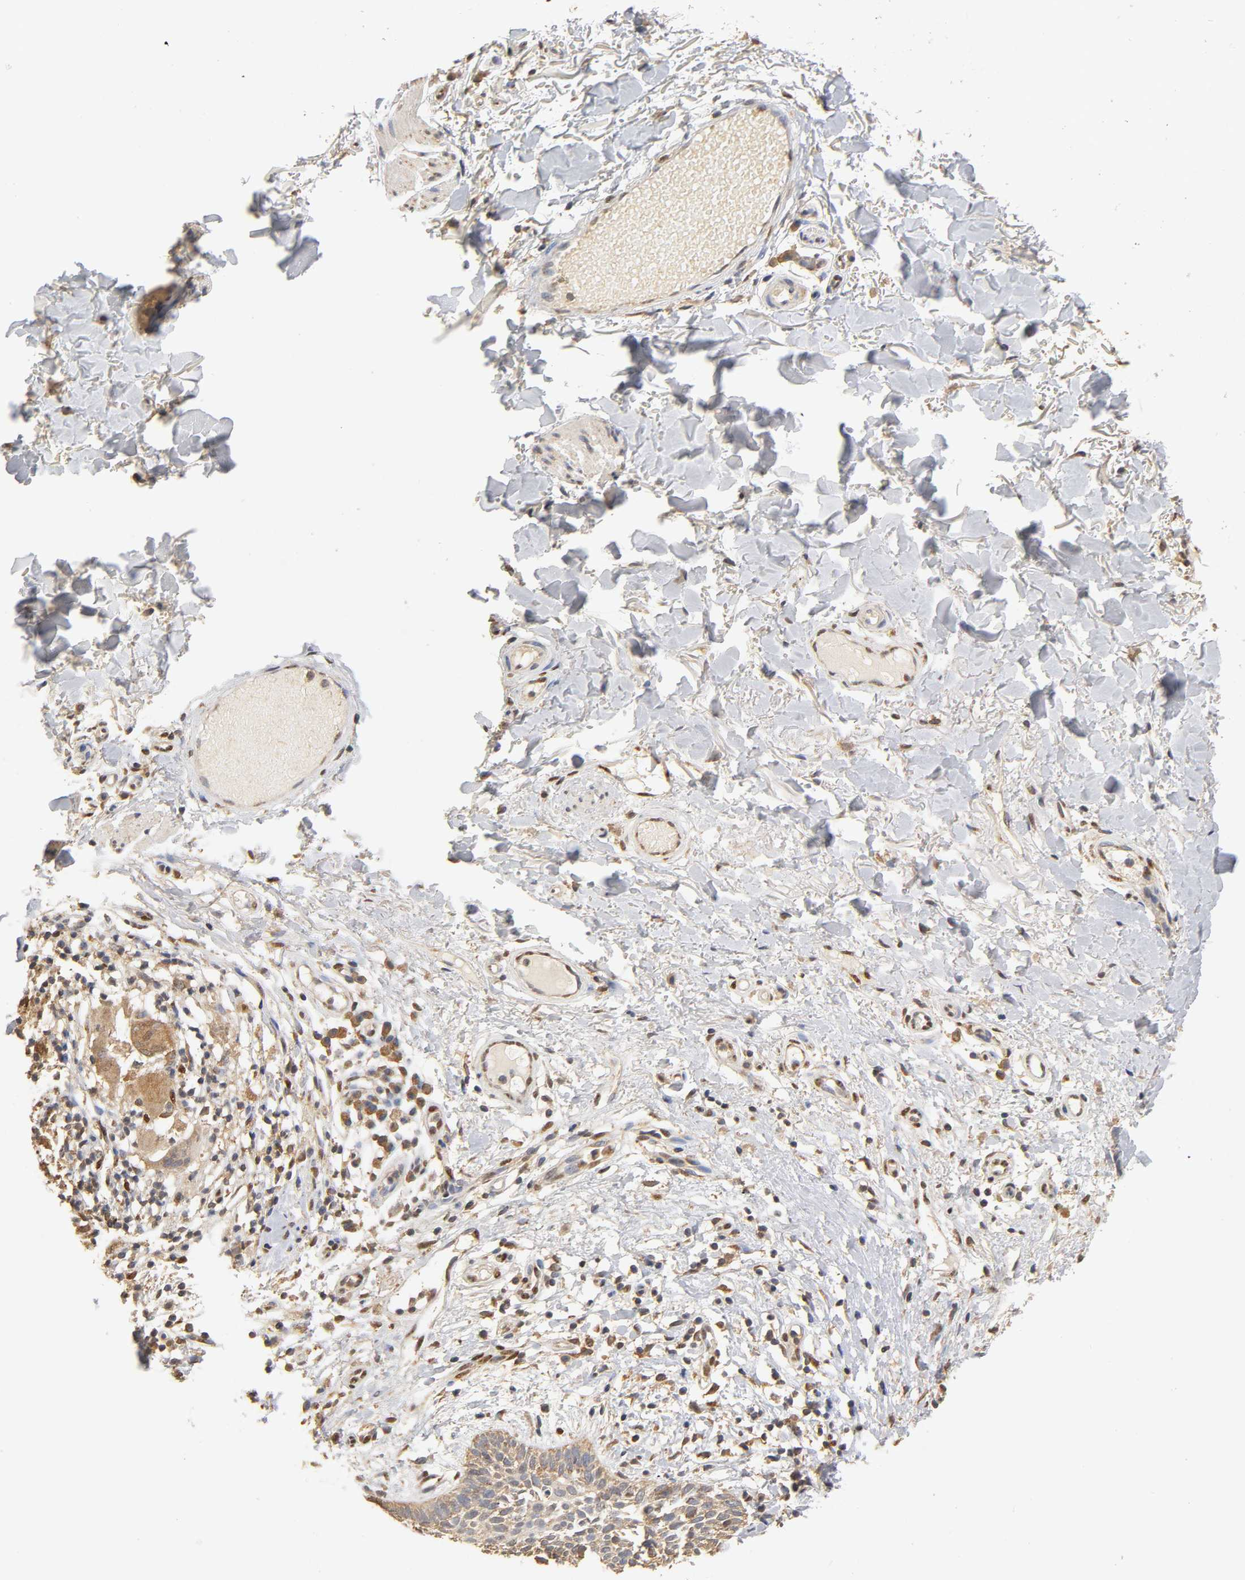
{"staining": {"intensity": "strong", "quantity": "25%-75%", "location": "cytoplasmic/membranous"}, "tissue": "skin cancer", "cell_type": "Tumor cells", "image_type": "cancer", "snomed": [{"axis": "morphology", "description": "Fibrosis, NOS"}, {"axis": "morphology", "description": "Basal cell carcinoma"}, {"axis": "topography", "description": "Skin"}], "caption": "The photomicrograph shows immunohistochemical staining of skin cancer (basal cell carcinoma). There is strong cytoplasmic/membranous expression is present in about 25%-75% of tumor cells.", "gene": "PKN1", "patient": {"sex": "male", "age": 76}}